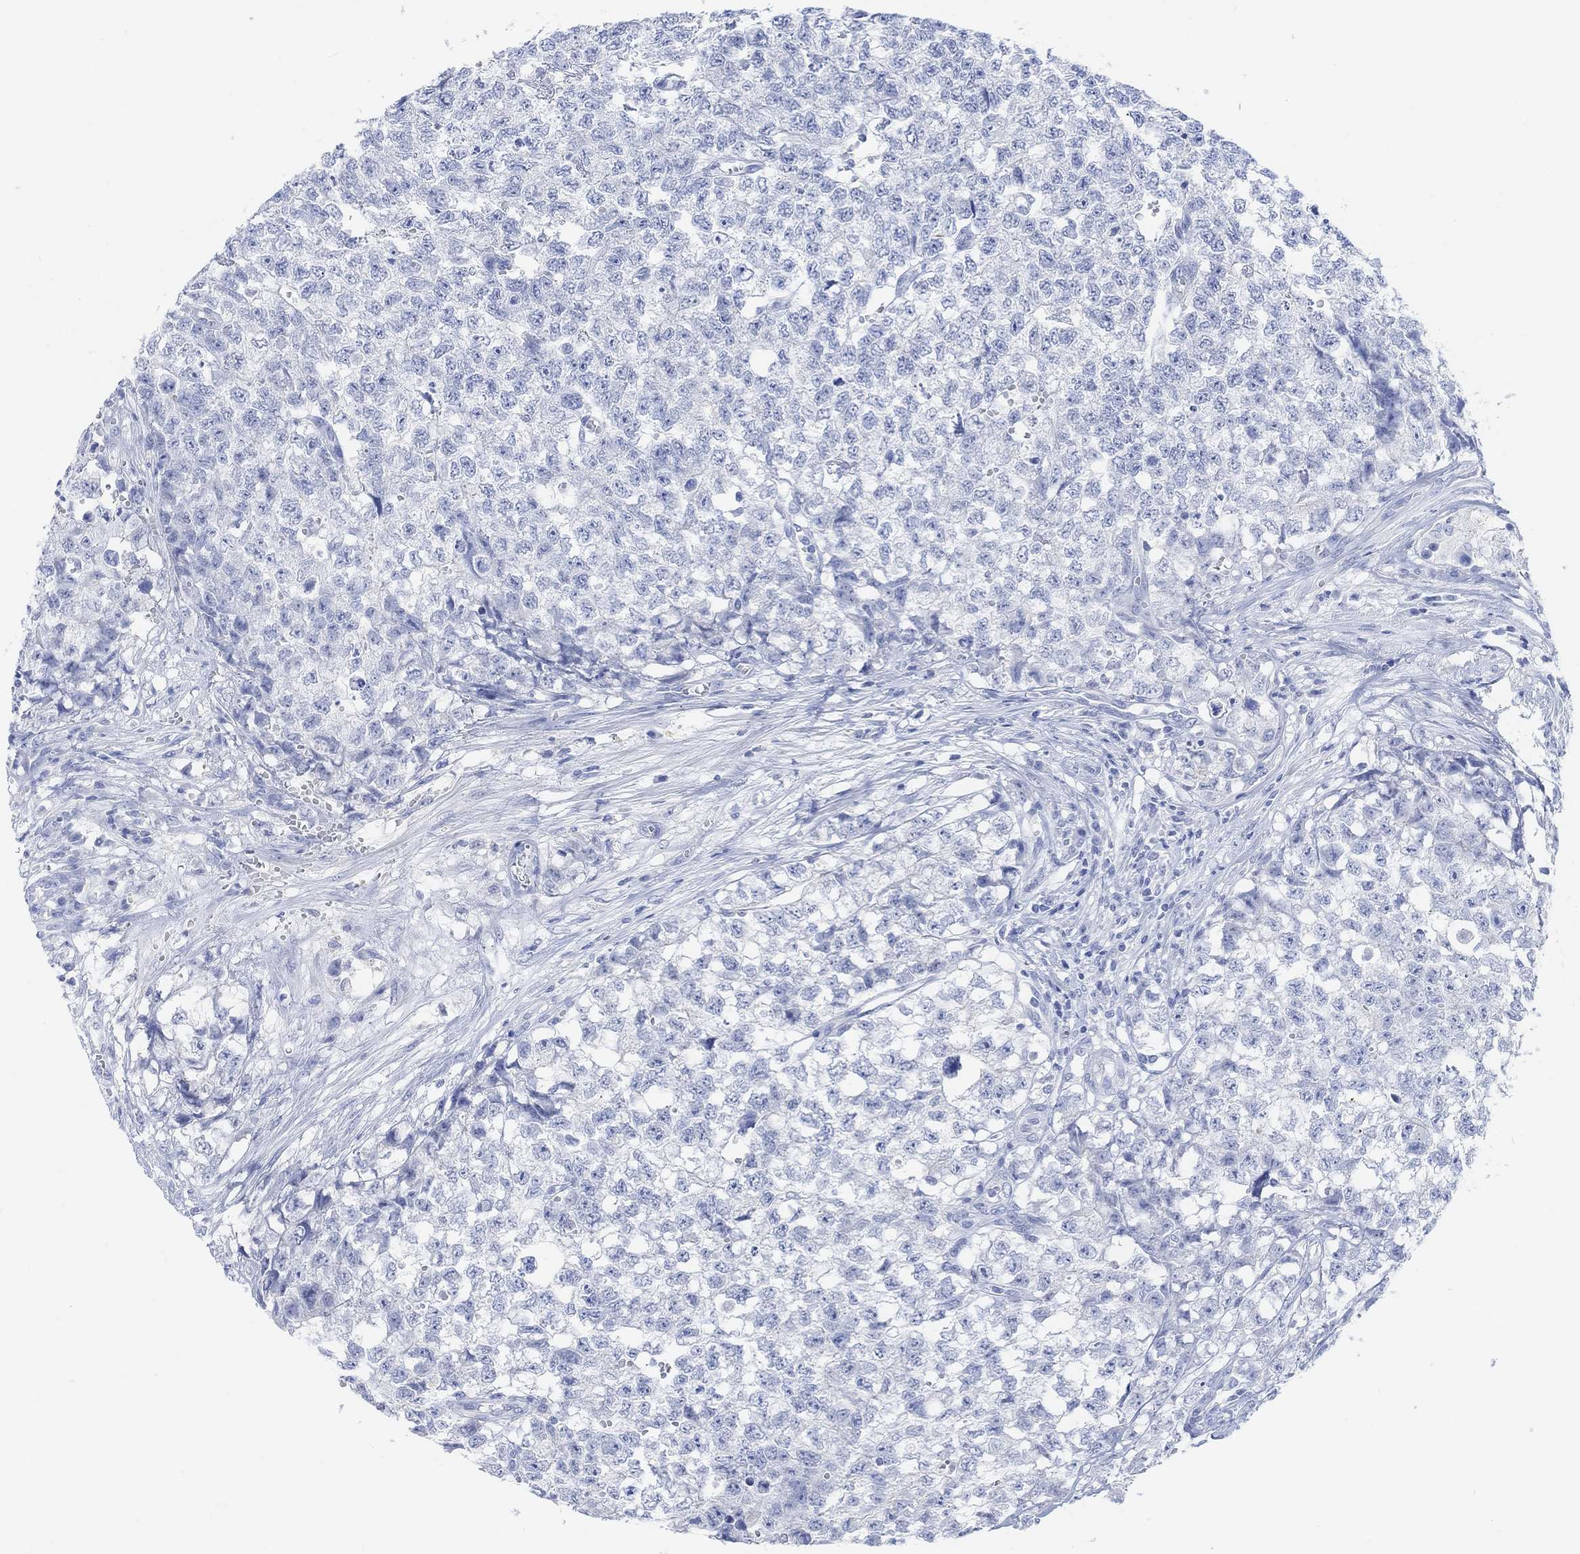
{"staining": {"intensity": "negative", "quantity": "none", "location": "none"}, "tissue": "testis cancer", "cell_type": "Tumor cells", "image_type": "cancer", "snomed": [{"axis": "morphology", "description": "Seminoma, NOS"}, {"axis": "morphology", "description": "Carcinoma, Embryonal, NOS"}, {"axis": "topography", "description": "Testis"}], "caption": "This micrograph is of testis cancer (embryonal carcinoma) stained with immunohistochemistry (IHC) to label a protein in brown with the nuclei are counter-stained blue. There is no expression in tumor cells.", "gene": "ENO4", "patient": {"sex": "male", "age": 22}}